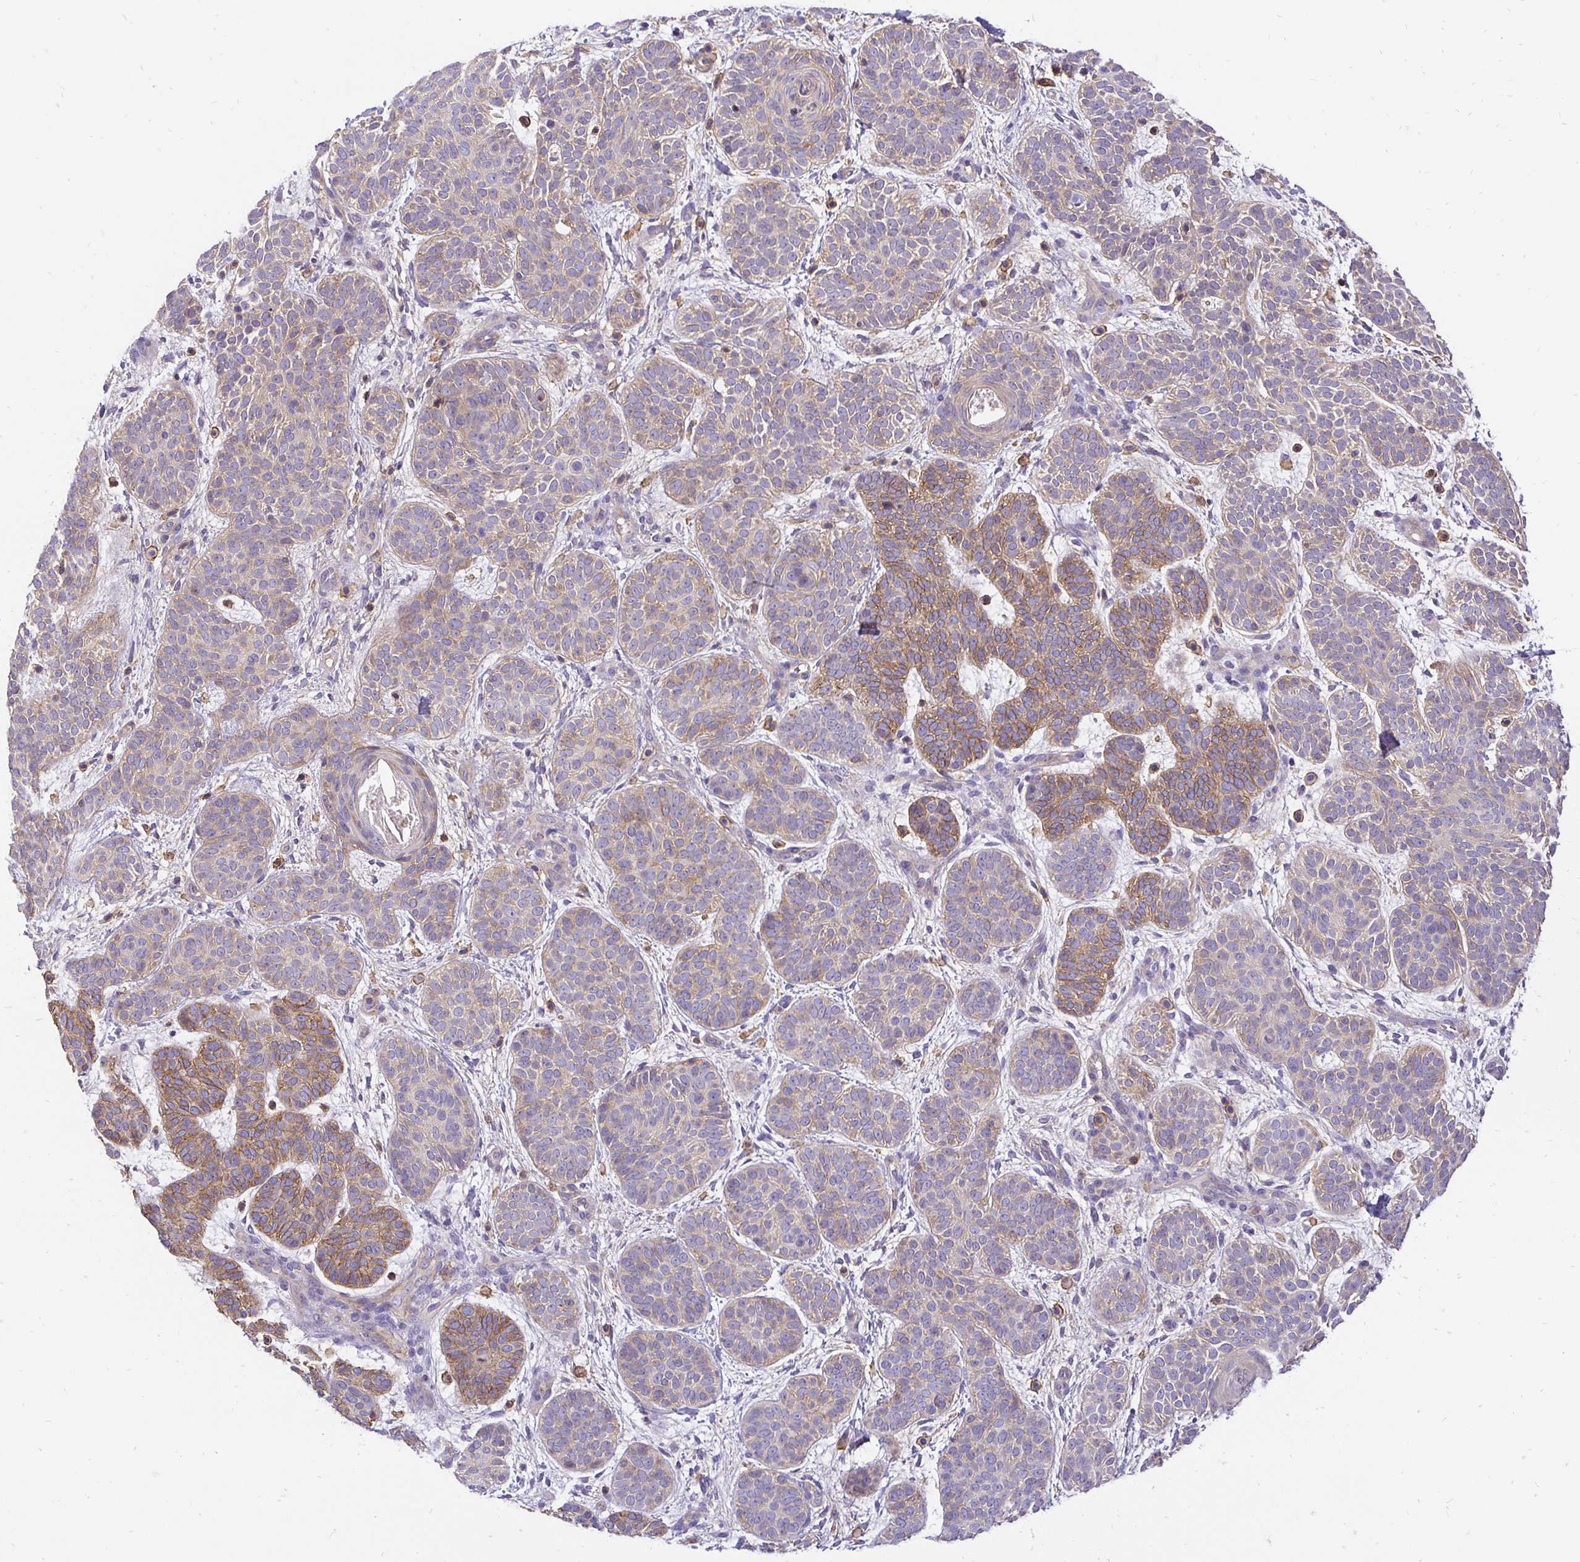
{"staining": {"intensity": "moderate", "quantity": "<25%", "location": "cytoplasmic/membranous"}, "tissue": "skin cancer", "cell_type": "Tumor cells", "image_type": "cancer", "snomed": [{"axis": "morphology", "description": "Basal cell carcinoma"}, {"axis": "topography", "description": "Skin"}], "caption": "Immunohistochemical staining of skin basal cell carcinoma shows low levels of moderate cytoplasmic/membranous staining in approximately <25% of tumor cells.", "gene": "SLC9A1", "patient": {"sex": "female", "age": 82}}